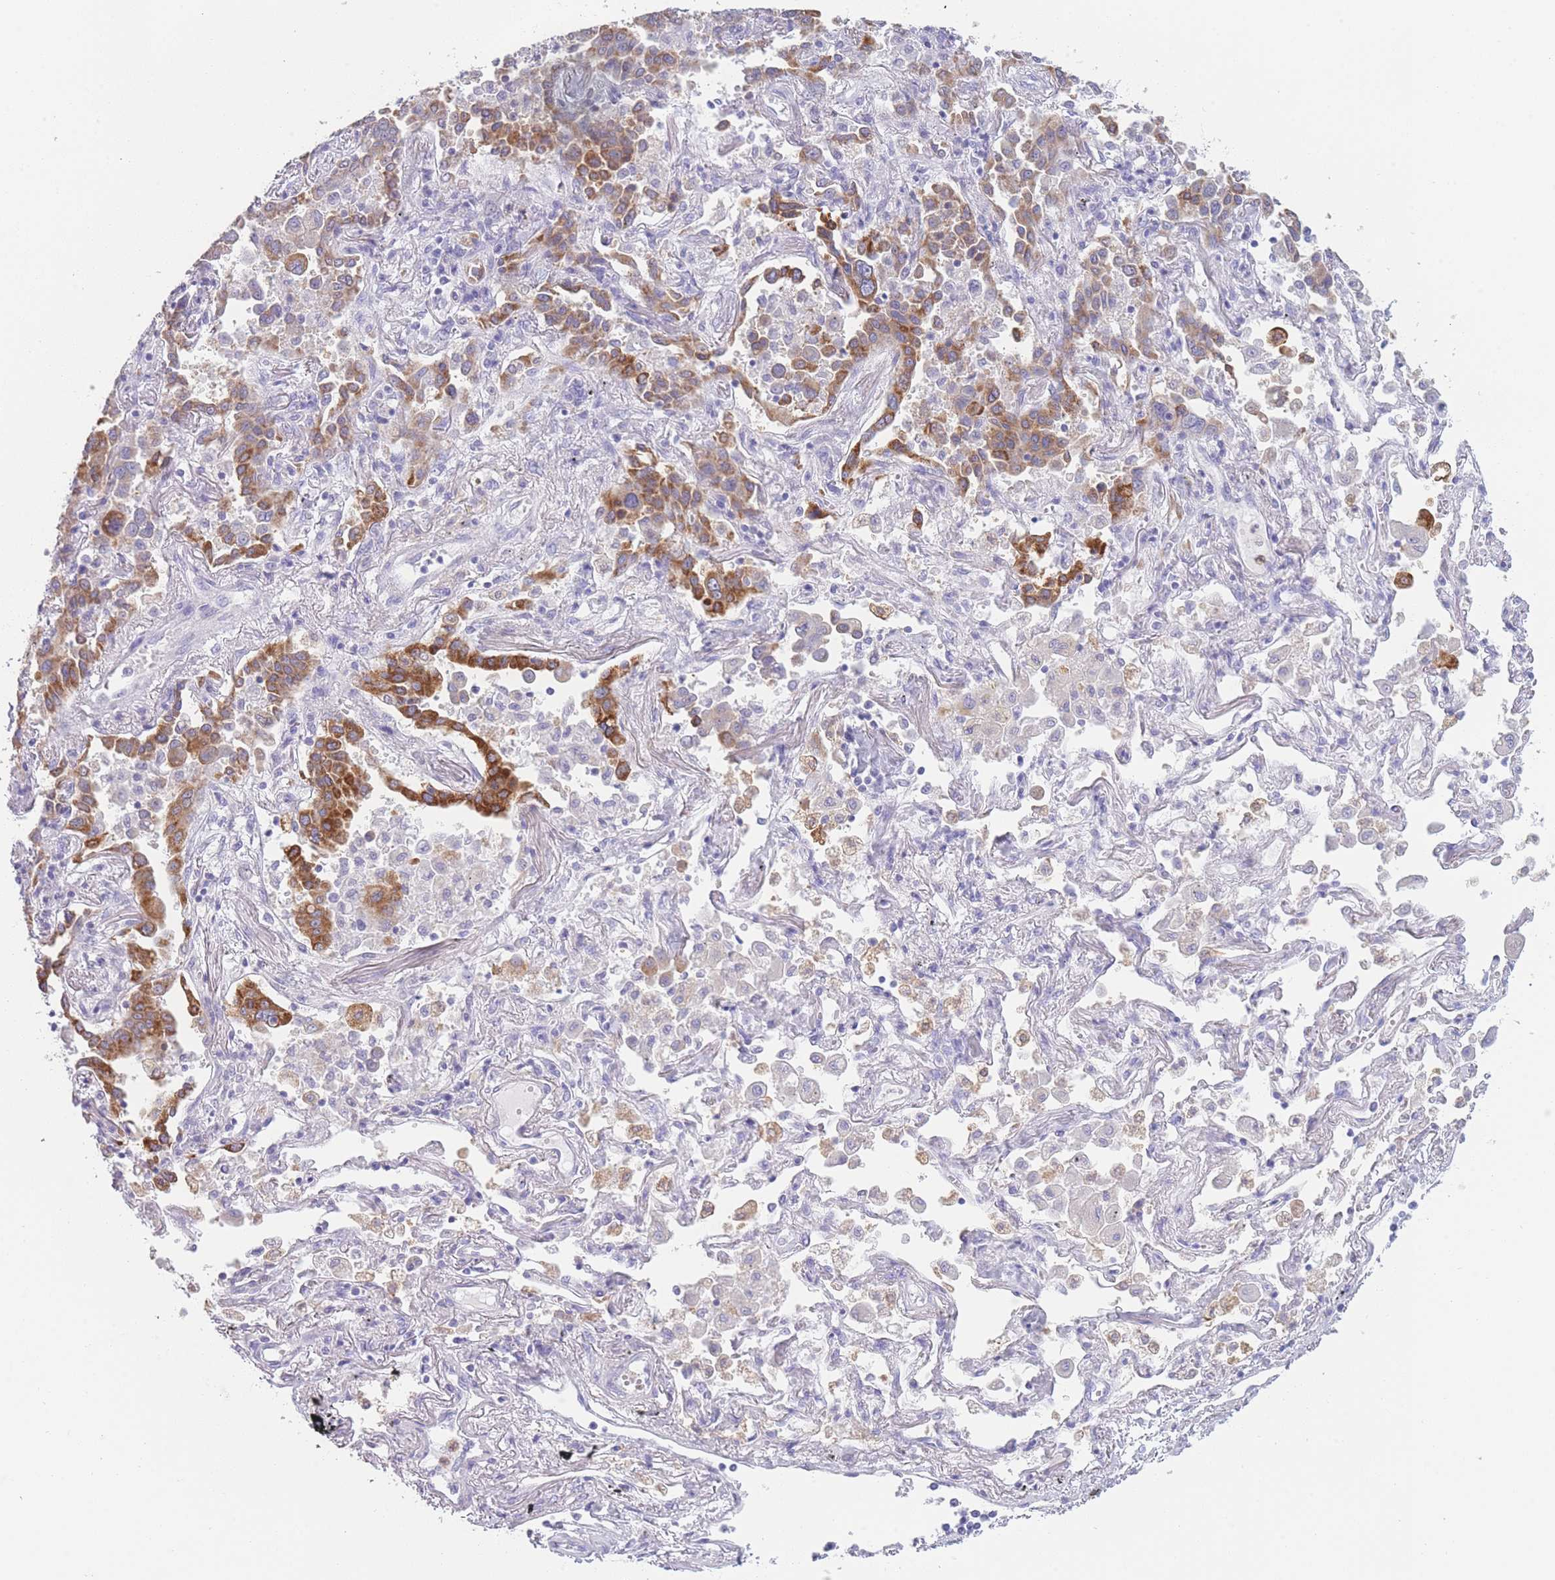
{"staining": {"intensity": "moderate", "quantity": ">75%", "location": "cytoplasmic/membranous"}, "tissue": "lung cancer", "cell_type": "Tumor cells", "image_type": "cancer", "snomed": [{"axis": "morphology", "description": "Adenocarcinoma, NOS"}, {"axis": "topography", "description": "Lung"}], "caption": "High-power microscopy captured an immunohistochemistry micrograph of lung cancer (adenocarcinoma), revealing moderate cytoplasmic/membranous expression in approximately >75% of tumor cells.", "gene": "ZNF627", "patient": {"sex": "male", "age": 67}}